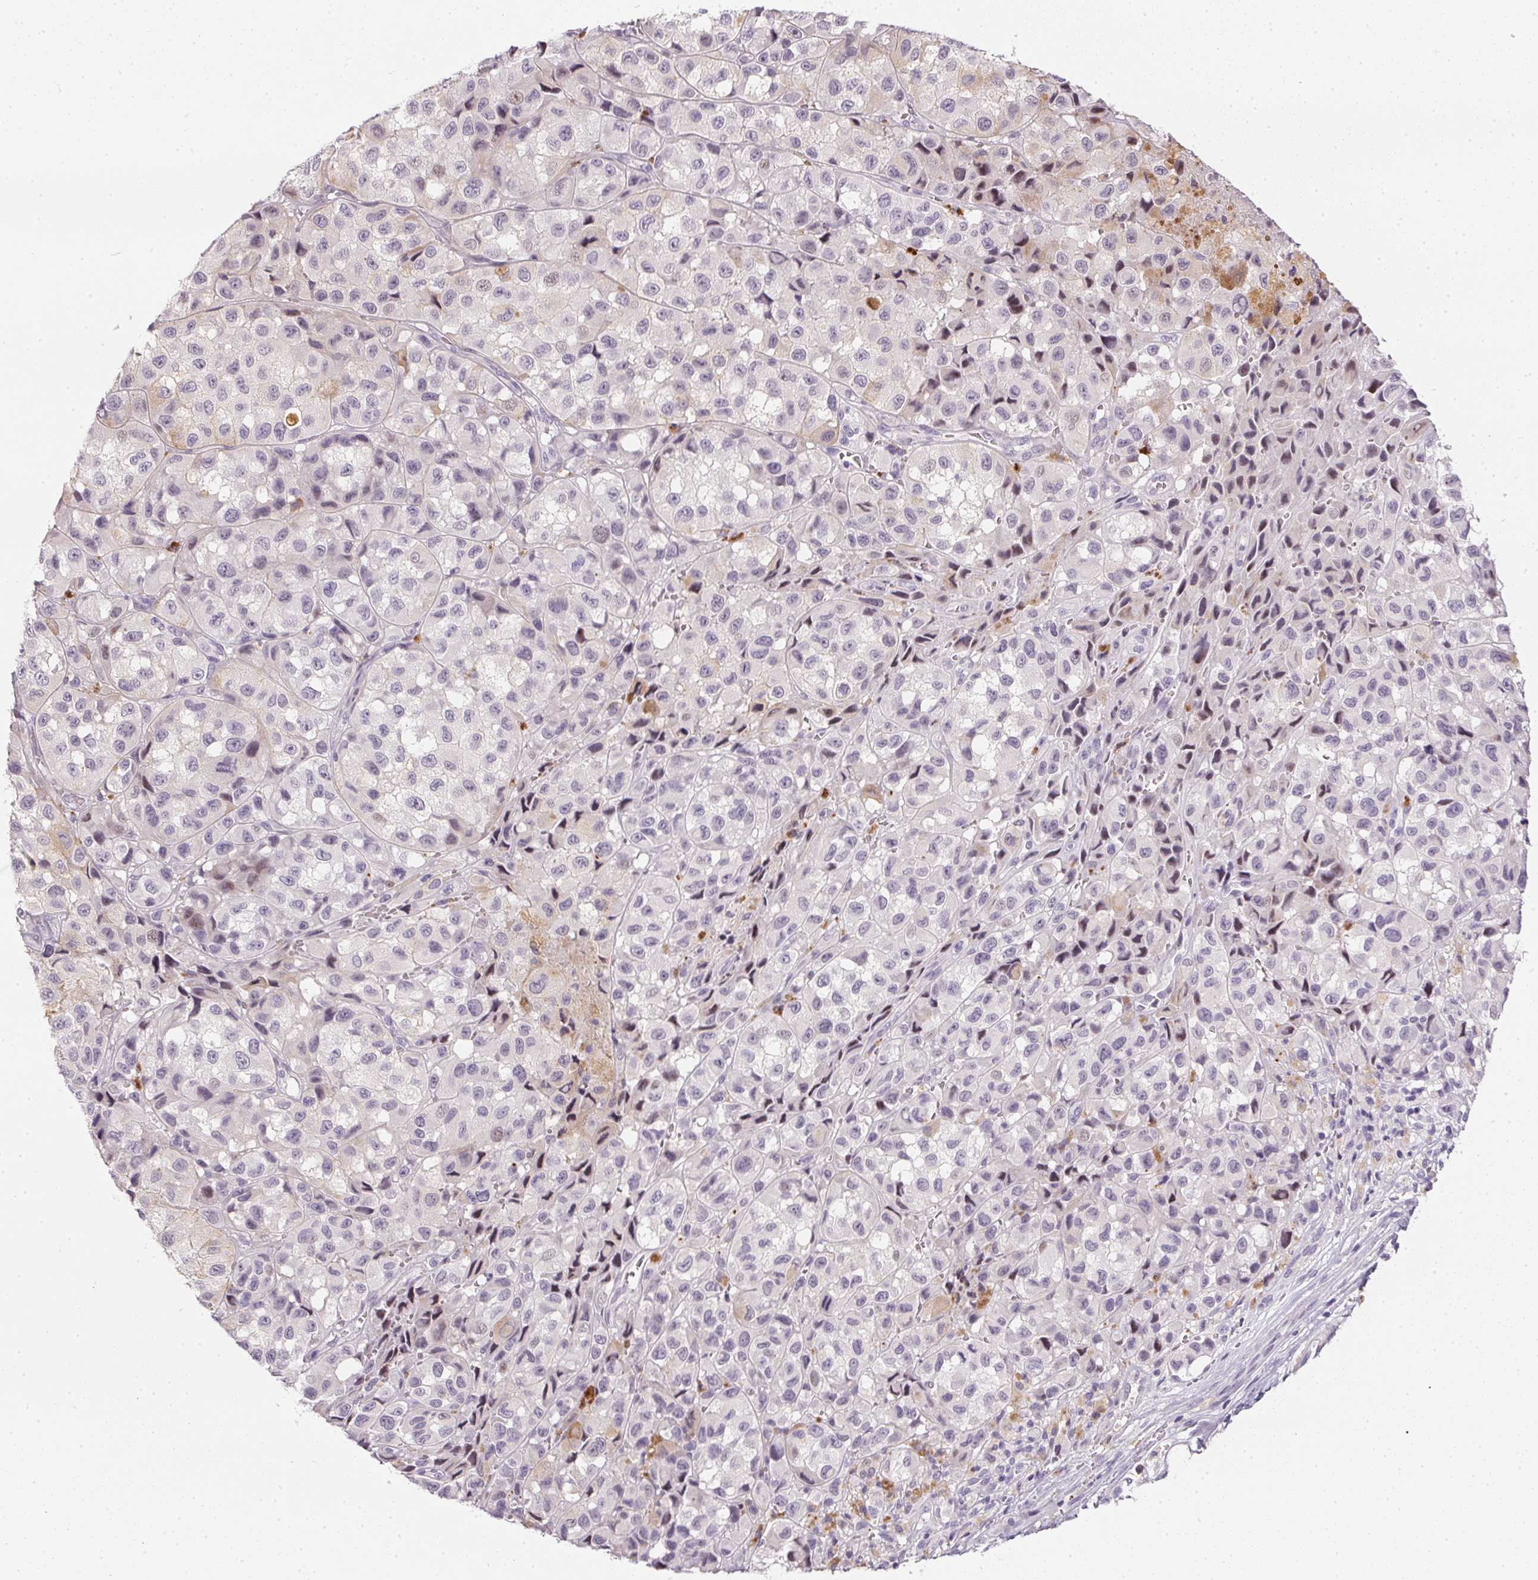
{"staining": {"intensity": "negative", "quantity": "none", "location": "none"}, "tissue": "melanoma", "cell_type": "Tumor cells", "image_type": "cancer", "snomed": [{"axis": "morphology", "description": "Malignant melanoma, NOS"}, {"axis": "topography", "description": "Skin"}], "caption": "A micrograph of melanoma stained for a protein exhibits no brown staining in tumor cells.", "gene": "GSDMC", "patient": {"sex": "male", "age": 93}}